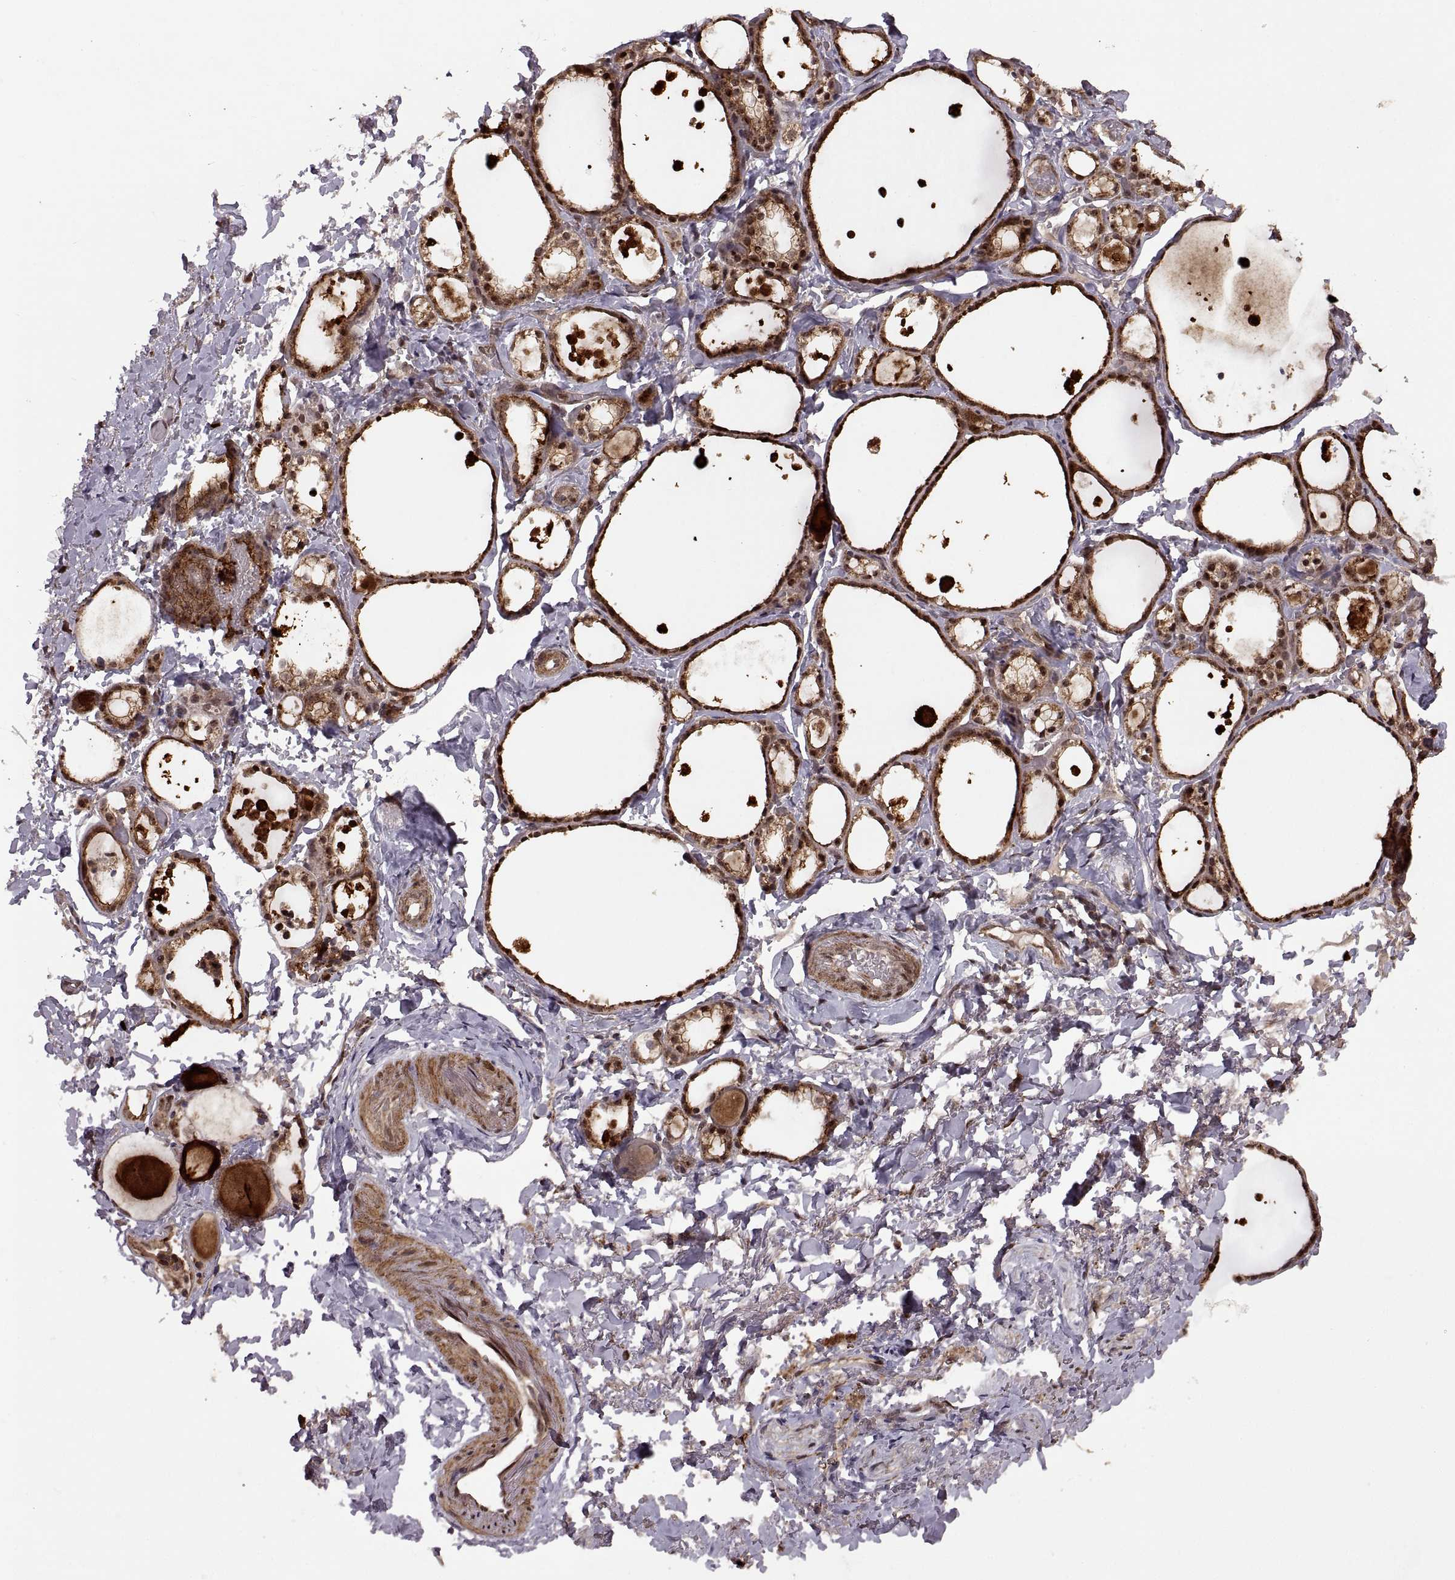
{"staining": {"intensity": "strong", "quantity": ">75%", "location": "cytoplasmic/membranous,nuclear"}, "tissue": "thyroid gland", "cell_type": "Glandular cells", "image_type": "normal", "snomed": [{"axis": "morphology", "description": "Normal tissue, NOS"}, {"axis": "topography", "description": "Thyroid gland"}], "caption": "Immunohistochemical staining of unremarkable human thyroid gland exhibits >75% levels of strong cytoplasmic/membranous,nuclear protein staining in approximately >75% of glandular cells.", "gene": "PTOV1", "patient": {"sex": "male", "age": 68}}